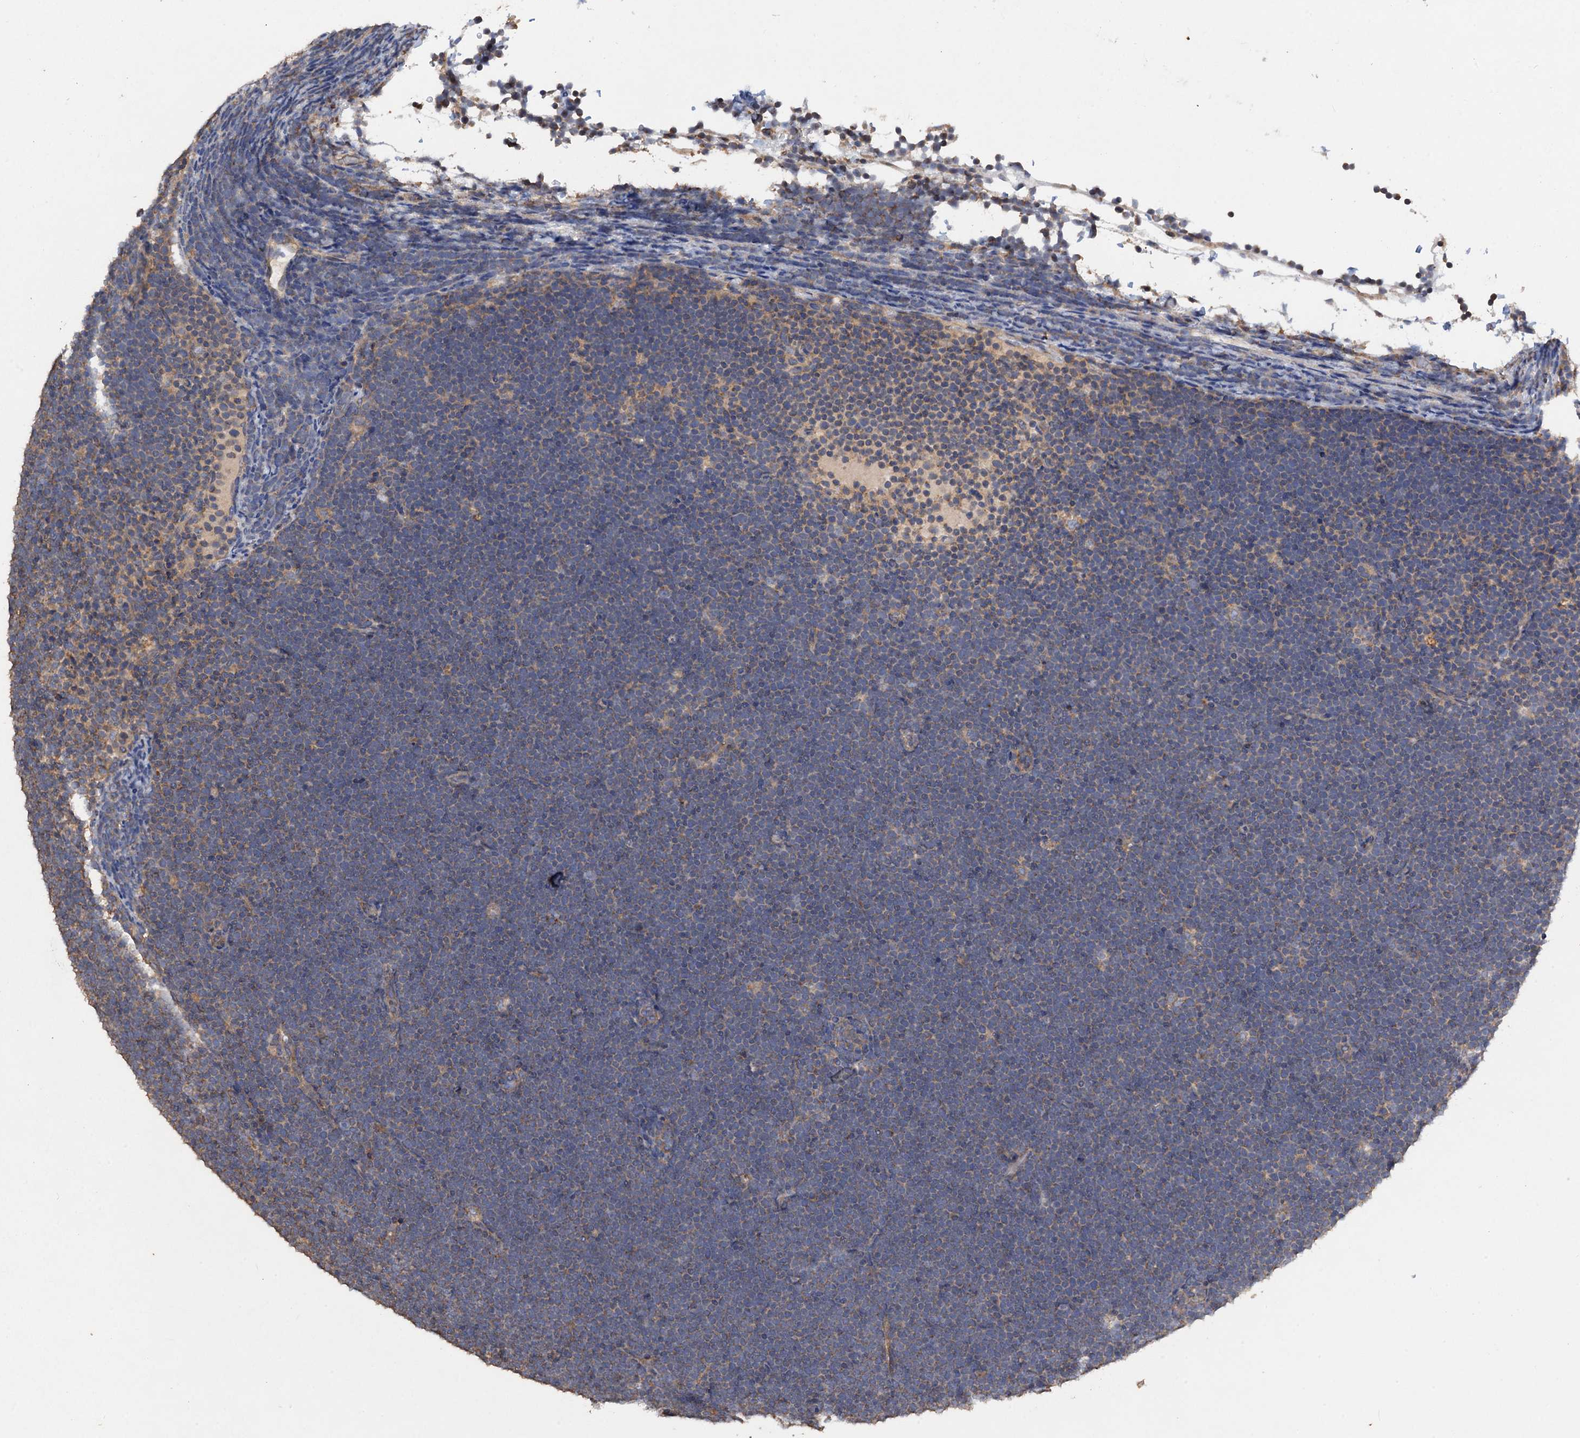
{"staining": {"intensity": "negative", "quantity": "none", "location": "none"}, "tissue": "lymphoma", "cell_type": "Tumor cells", "image_type": "cancer", "snomed": [{"axis": "morphology", "description": "Malignant lymphoma, non-Hodgkin's type, High grade"}, {"axis": "topography", "description": "Lymph node"}], "caption": "Immunohistochemistry of human high-grade malignant lymphoma, non-Hodgkin's type shows no positivity in tumor cells.", "gene": "SCUBE3", "patient": {"sex": "male", "age": 13}}